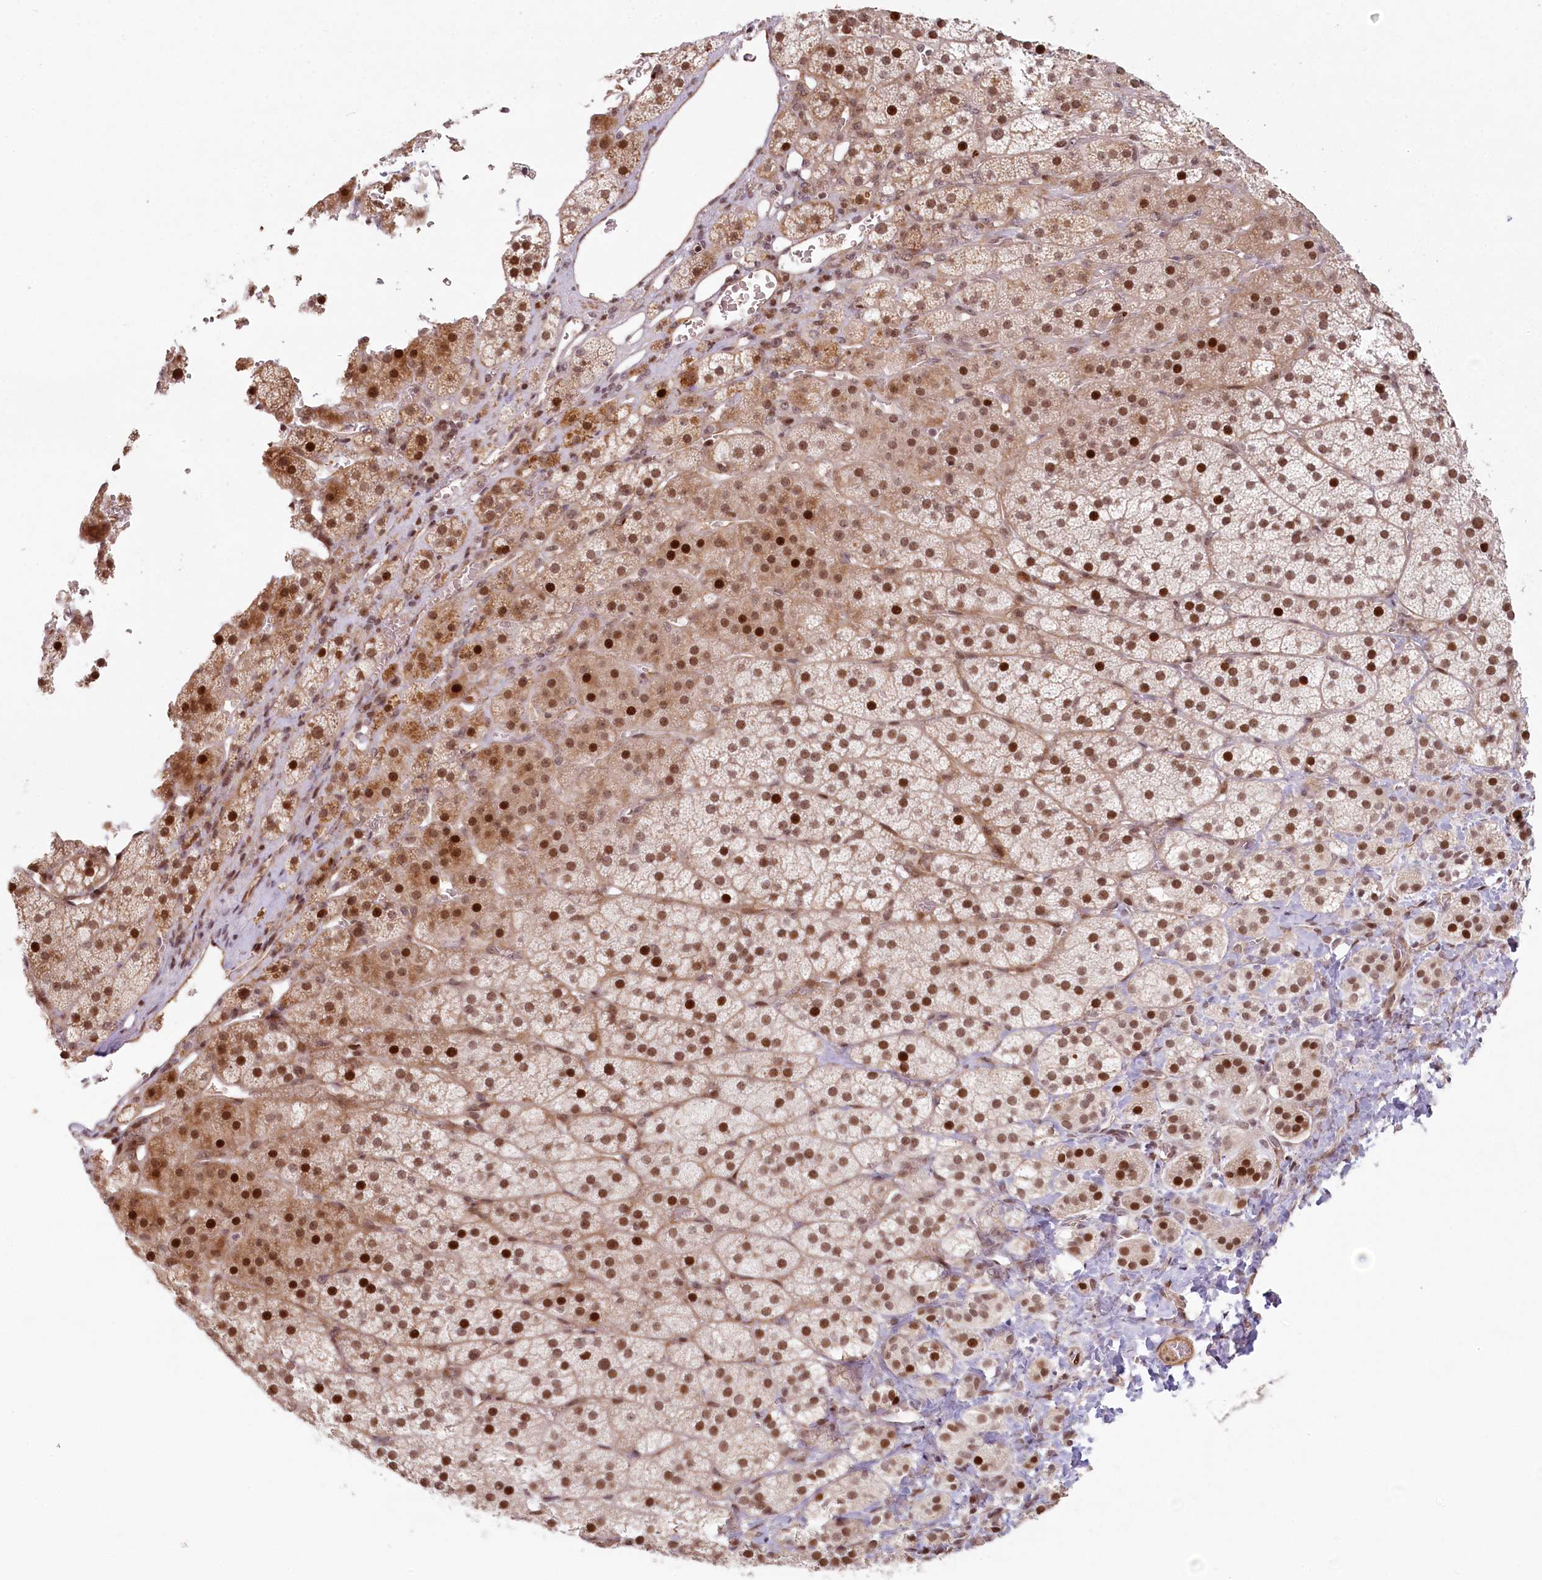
{"staining": {"intensity": "strong", "quantity": "25%-75%", "location": "cytoplasmic/membranous,nuclear"}, "tissue": "adrenal gland", "cell_type": "Glandular cells", "image_type": "normal", "snomed": [{"axis": "morphology", "description": "Normal tissue, NOS"}, {"axis": "topography", "description": "Adrenal gland"}], "caption": "Adrenal gland stained for a protein exhibits strong cytoplasmic/membranous,nuclear positivity in glandular cells. (Brightfield microscopy of DAB IHC at high magnification).", "gene": "FAM204A", "patient": {"sex": "female", "age": 44}}